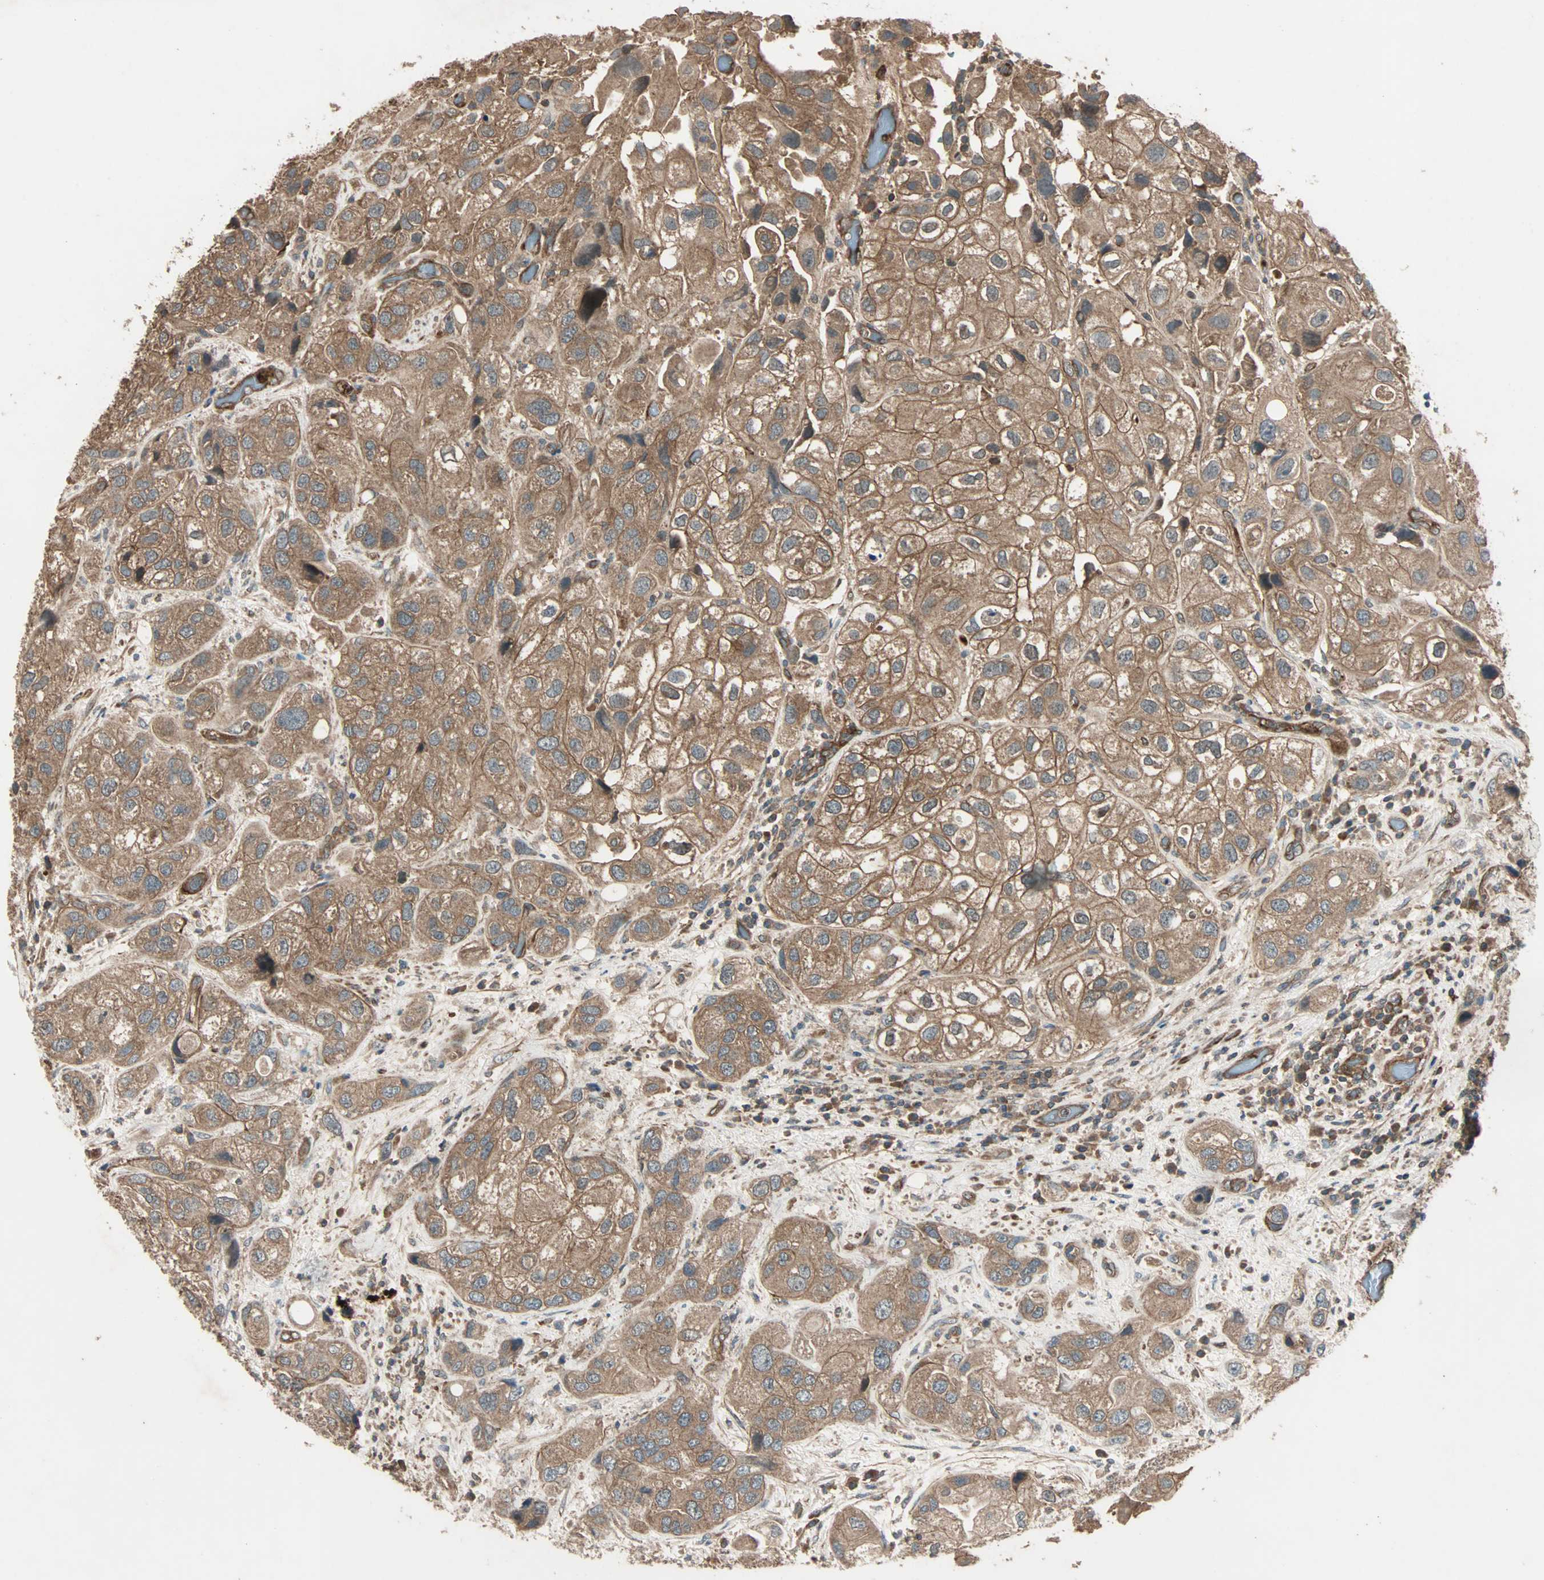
{"staining": {"intensity": "moderate", "quantity": ">75%", "location": "cytoplasmic/membranous"}, "tissue": "urothelial cancer", "cell_type": "Tumor cells", "image_type": "cancer", "snomed": [{"axis": "morphology", "description": "Urothelial carcinoma, High grade"}, {"axis": "topography", "description": "Urinary bladder"}], "caption": "Immunohistochemical staining of high-grade urothelial carcinoma displays medium levels of moderate cytoplasmic/membranous expression in about >75% of tumor cells. The staining was performed using DAB (3,3'-diaminobenzidine) to visualize the protein expression in brown, while the nuclei were stained in blue with hematoxylin (Magnification: 20x).", "gene": "GCK", "patient": {"sex": "female", "age": 64}}